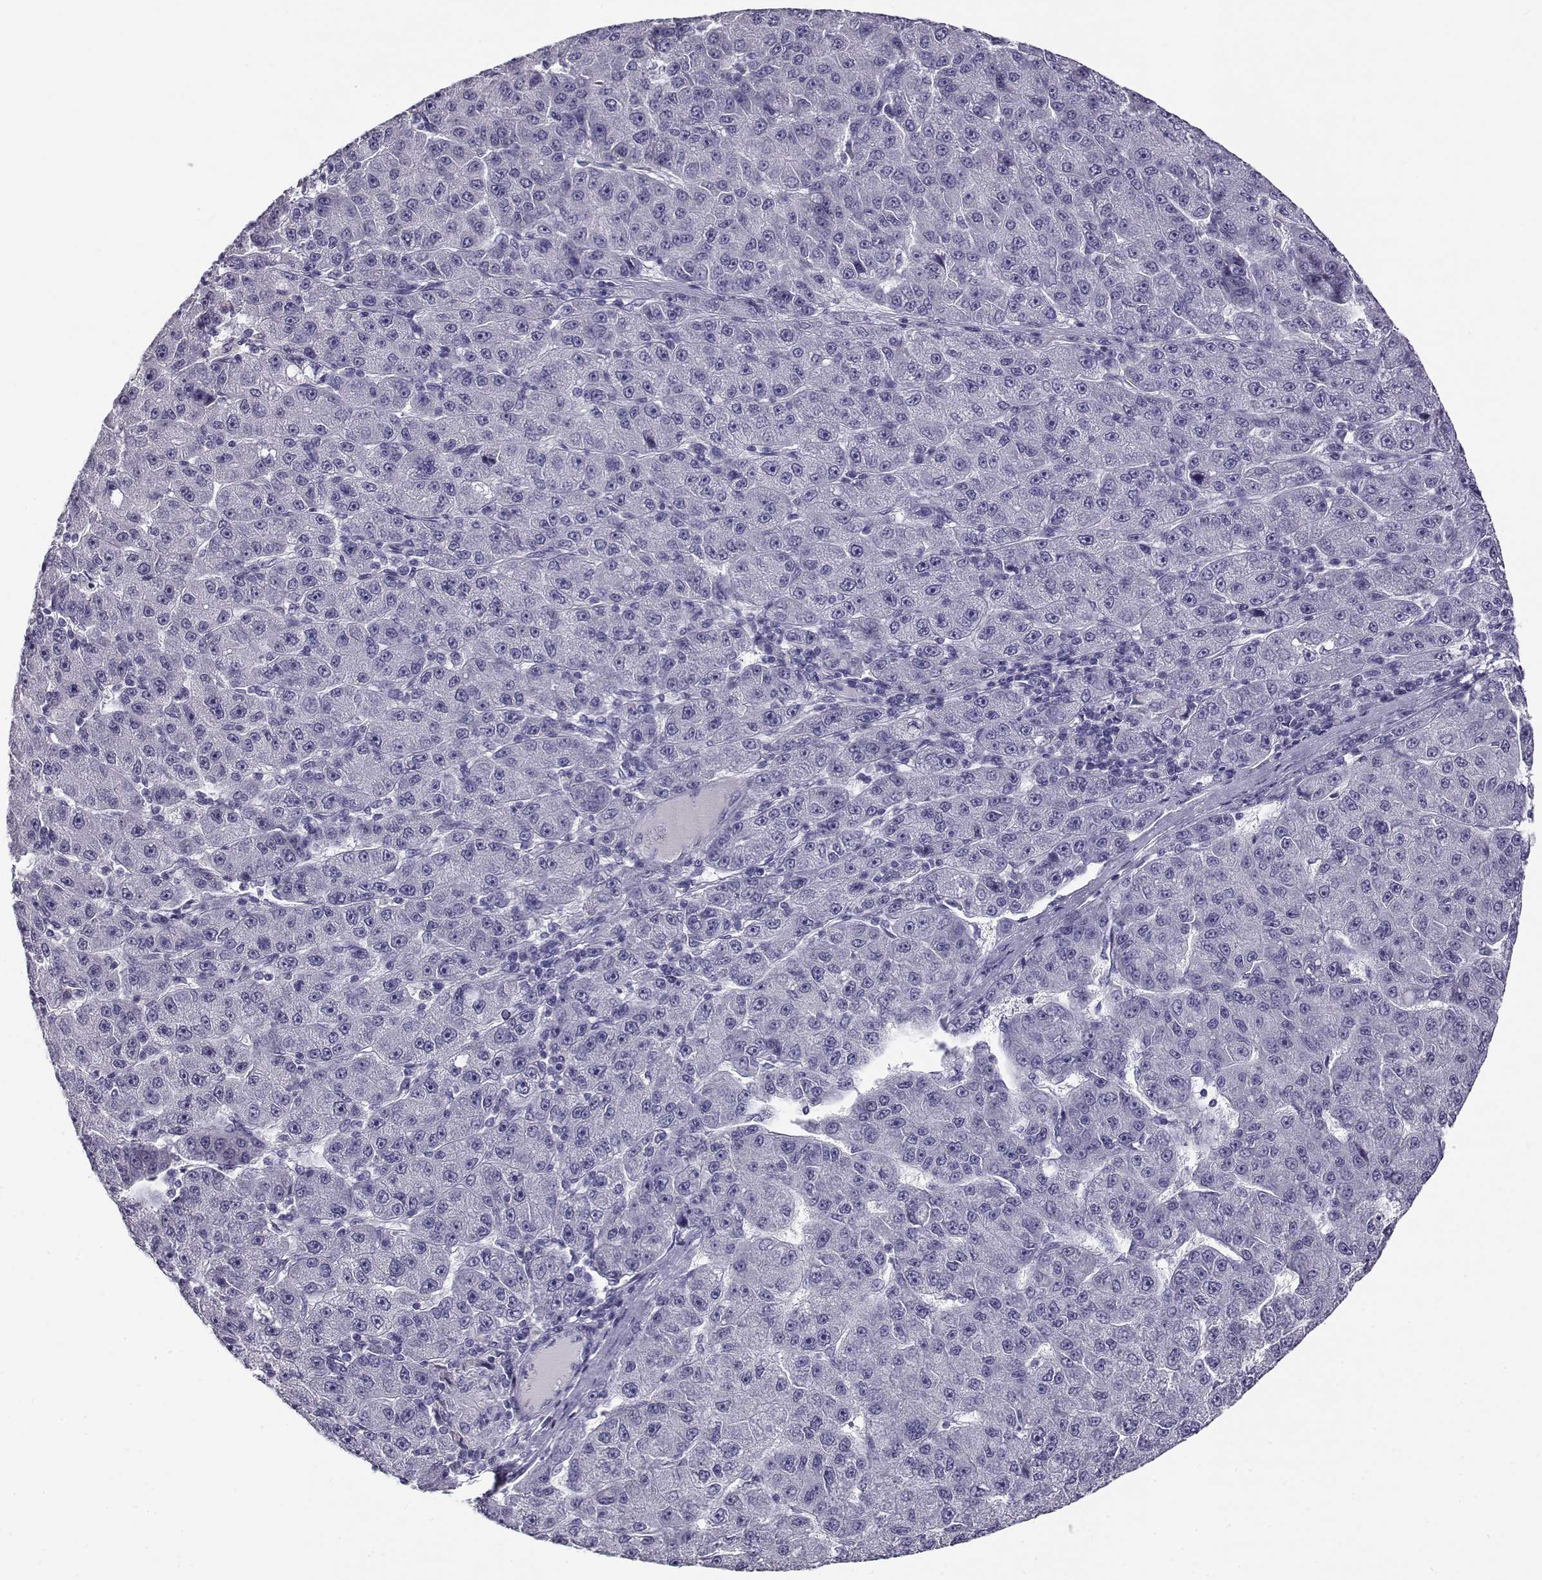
{"staining": {"intensity": "negative", "quantity": "none", "location": "none"}, "tissue": "liver cancer", "cell_type": "Tumor cells", "image_type": "cancer", "snomed": [{"axis": "morphology", "description": "Carcinoma, Hepatocellular, NOS"}, {"axis": "topography", "description": "Liver"}], "caption": "Micrograph shows no protein positivity in tumor cells of liver hepatocellular carcinoma tissue. The staining is performed using DAB (3,3'-diaminobenzidine) brown chromogen with nuclei counter-stained in using hematoxylin.", "gene": "CABS1", "patient": {"sex": "male", "age": 67}}